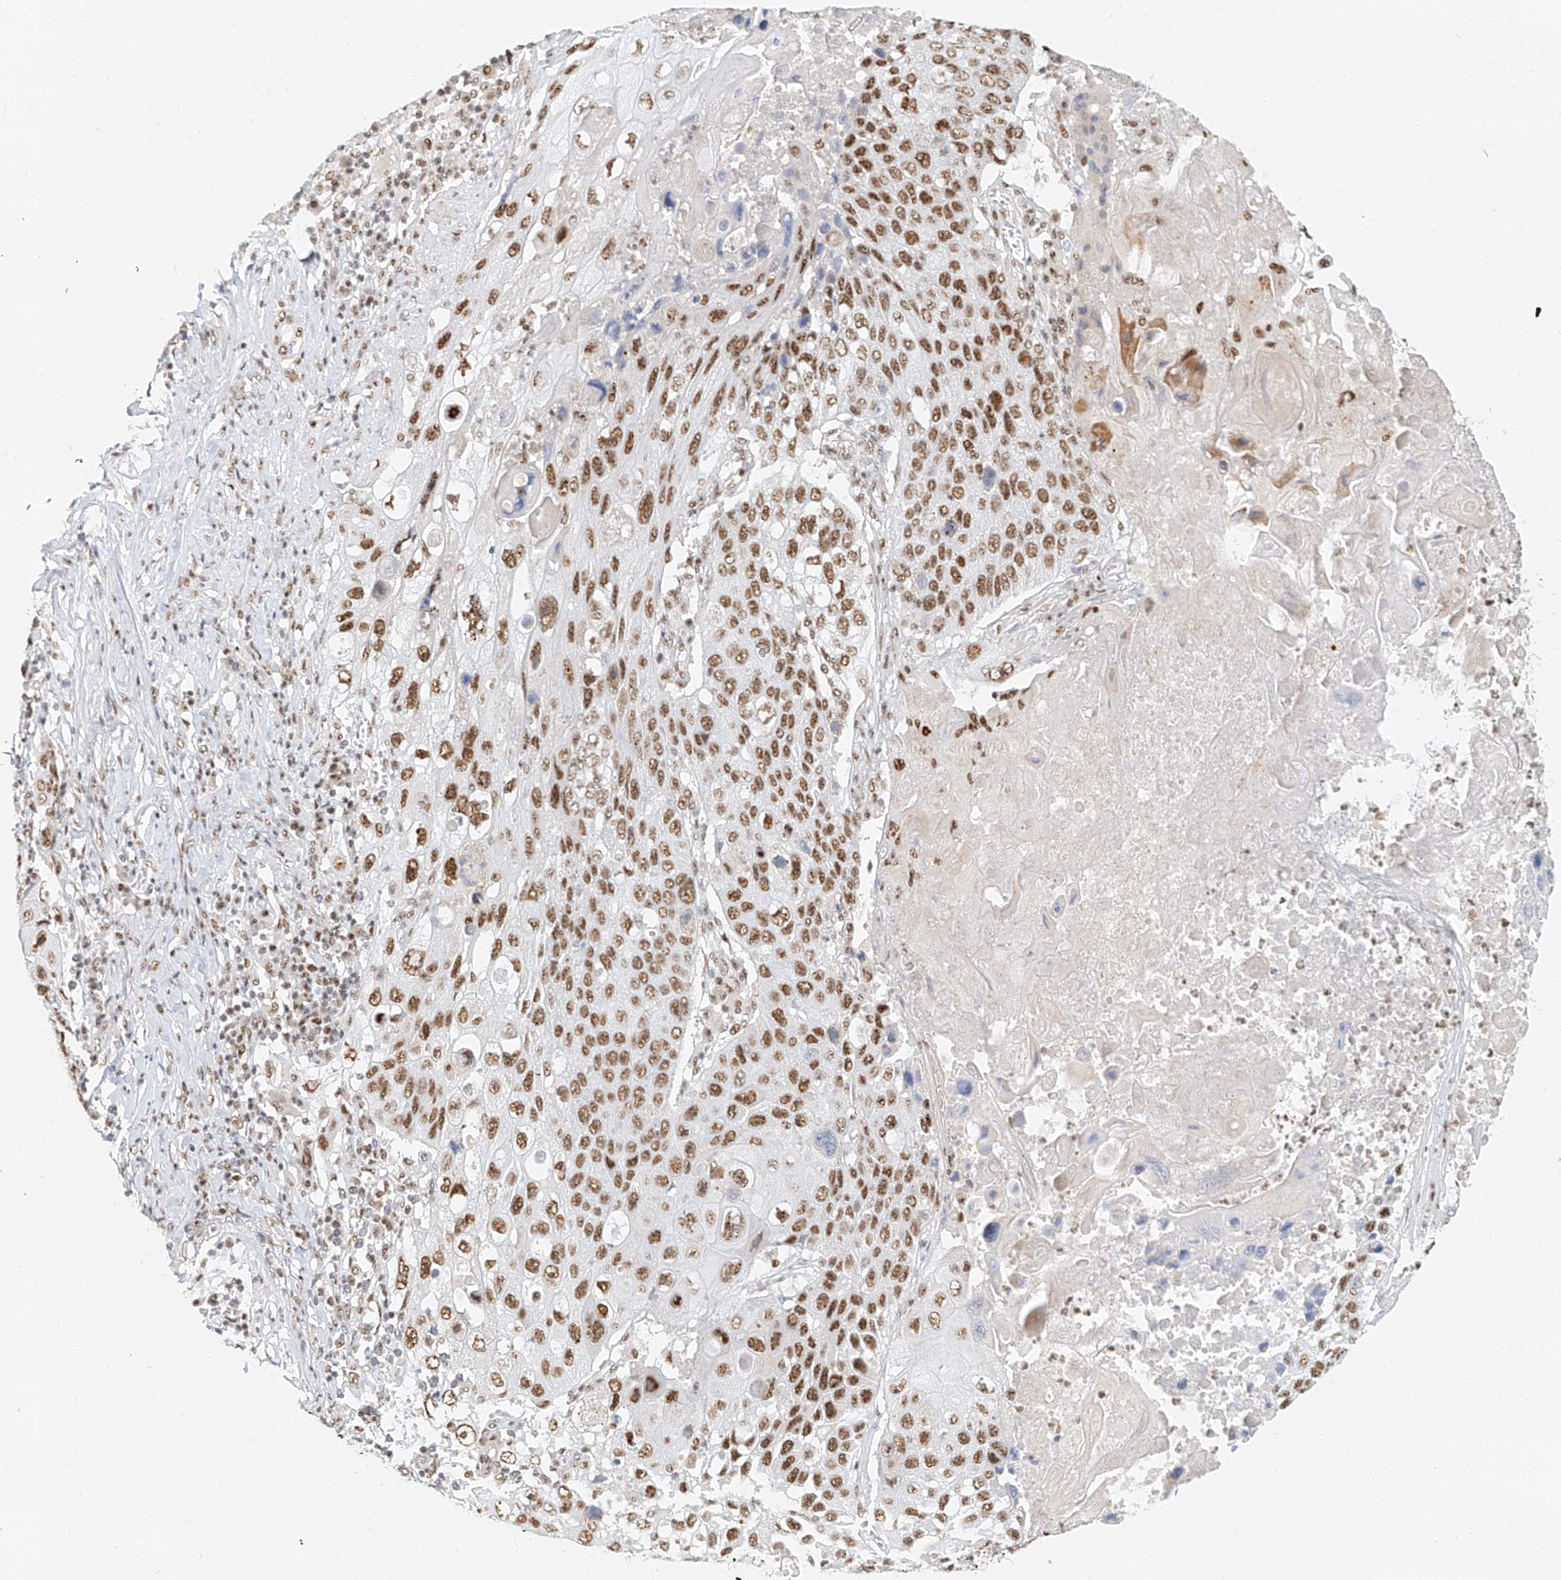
{"staining": {"intensity": "strong", "quantity": ">75%", "location": "nuclear"}, "tissue": "lung cancer", "cell_type": "Tumor cells", "image_type": "cancer", "snomed": [{"axis": "morphology", "description": "Squamous cell carcinoma, NOS"}, {"axis": "topography", "description": "Lung"}], "caption": "Protein positivity by IHC exhibits strong nuclear positivity in about >75% of tumor cells in lung cancer.", "gene": "CXorf58", "patient": {"sex": "male", "age": 61}}